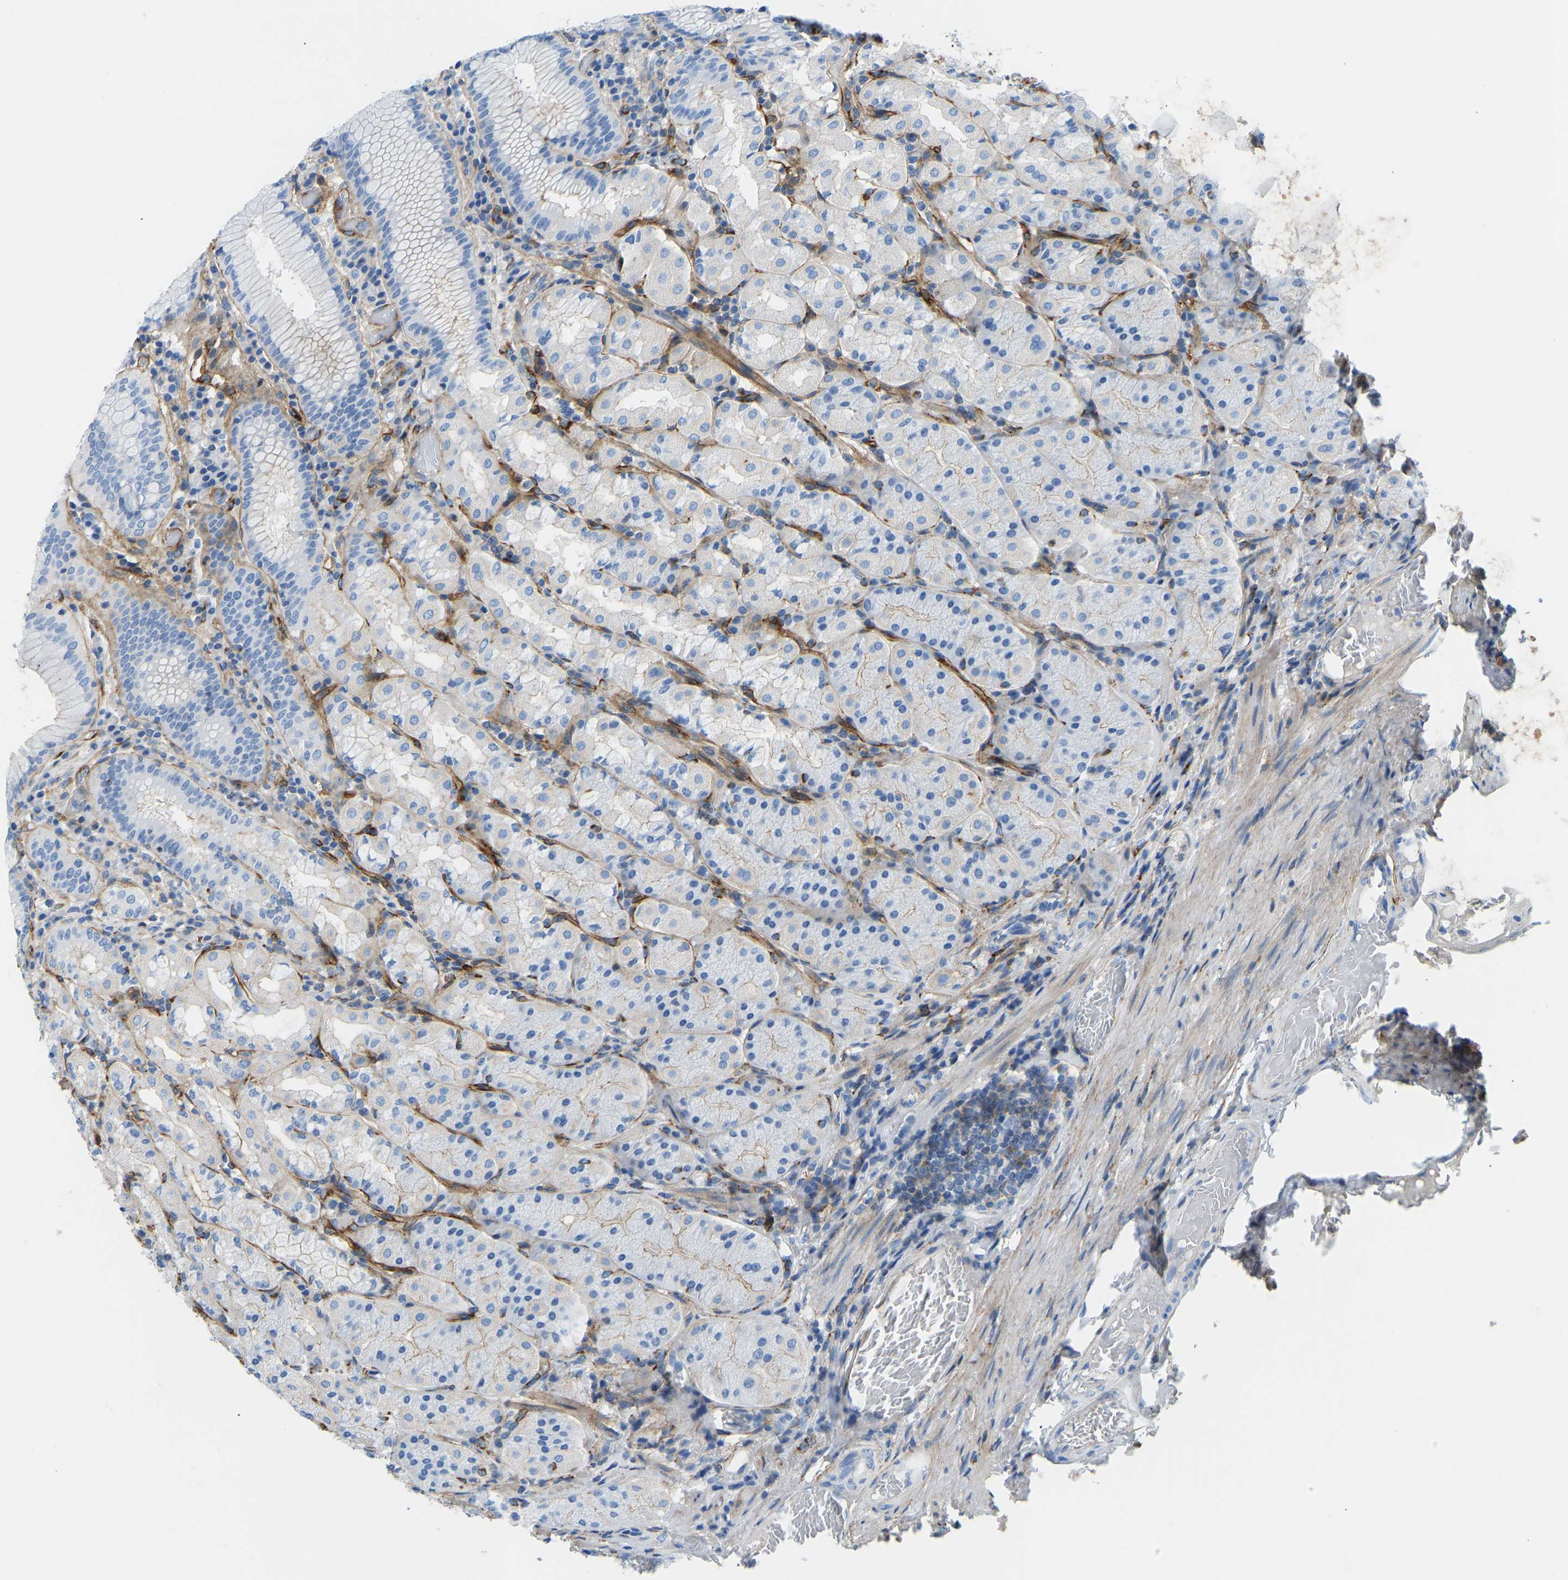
{"staining": {"intensity": "negative", "quantity": "none", "location": "none"}, "tissue": "stomach", "cell_type": "Glandular cells", "image_type": "normal", "snomed": [{"axis": "morphology", "description": "Normal tissue, NOS"}, {"axis": "topography", "description": "Stomach"}, {"axis": "topography", "description": "Stomach, lower"}], "caption": "IHC of unremarkable human stomach exhibits no positivity in glandular cells.", "gene": "COL15A1", "patient": {"sex": "female", "age": 56}}